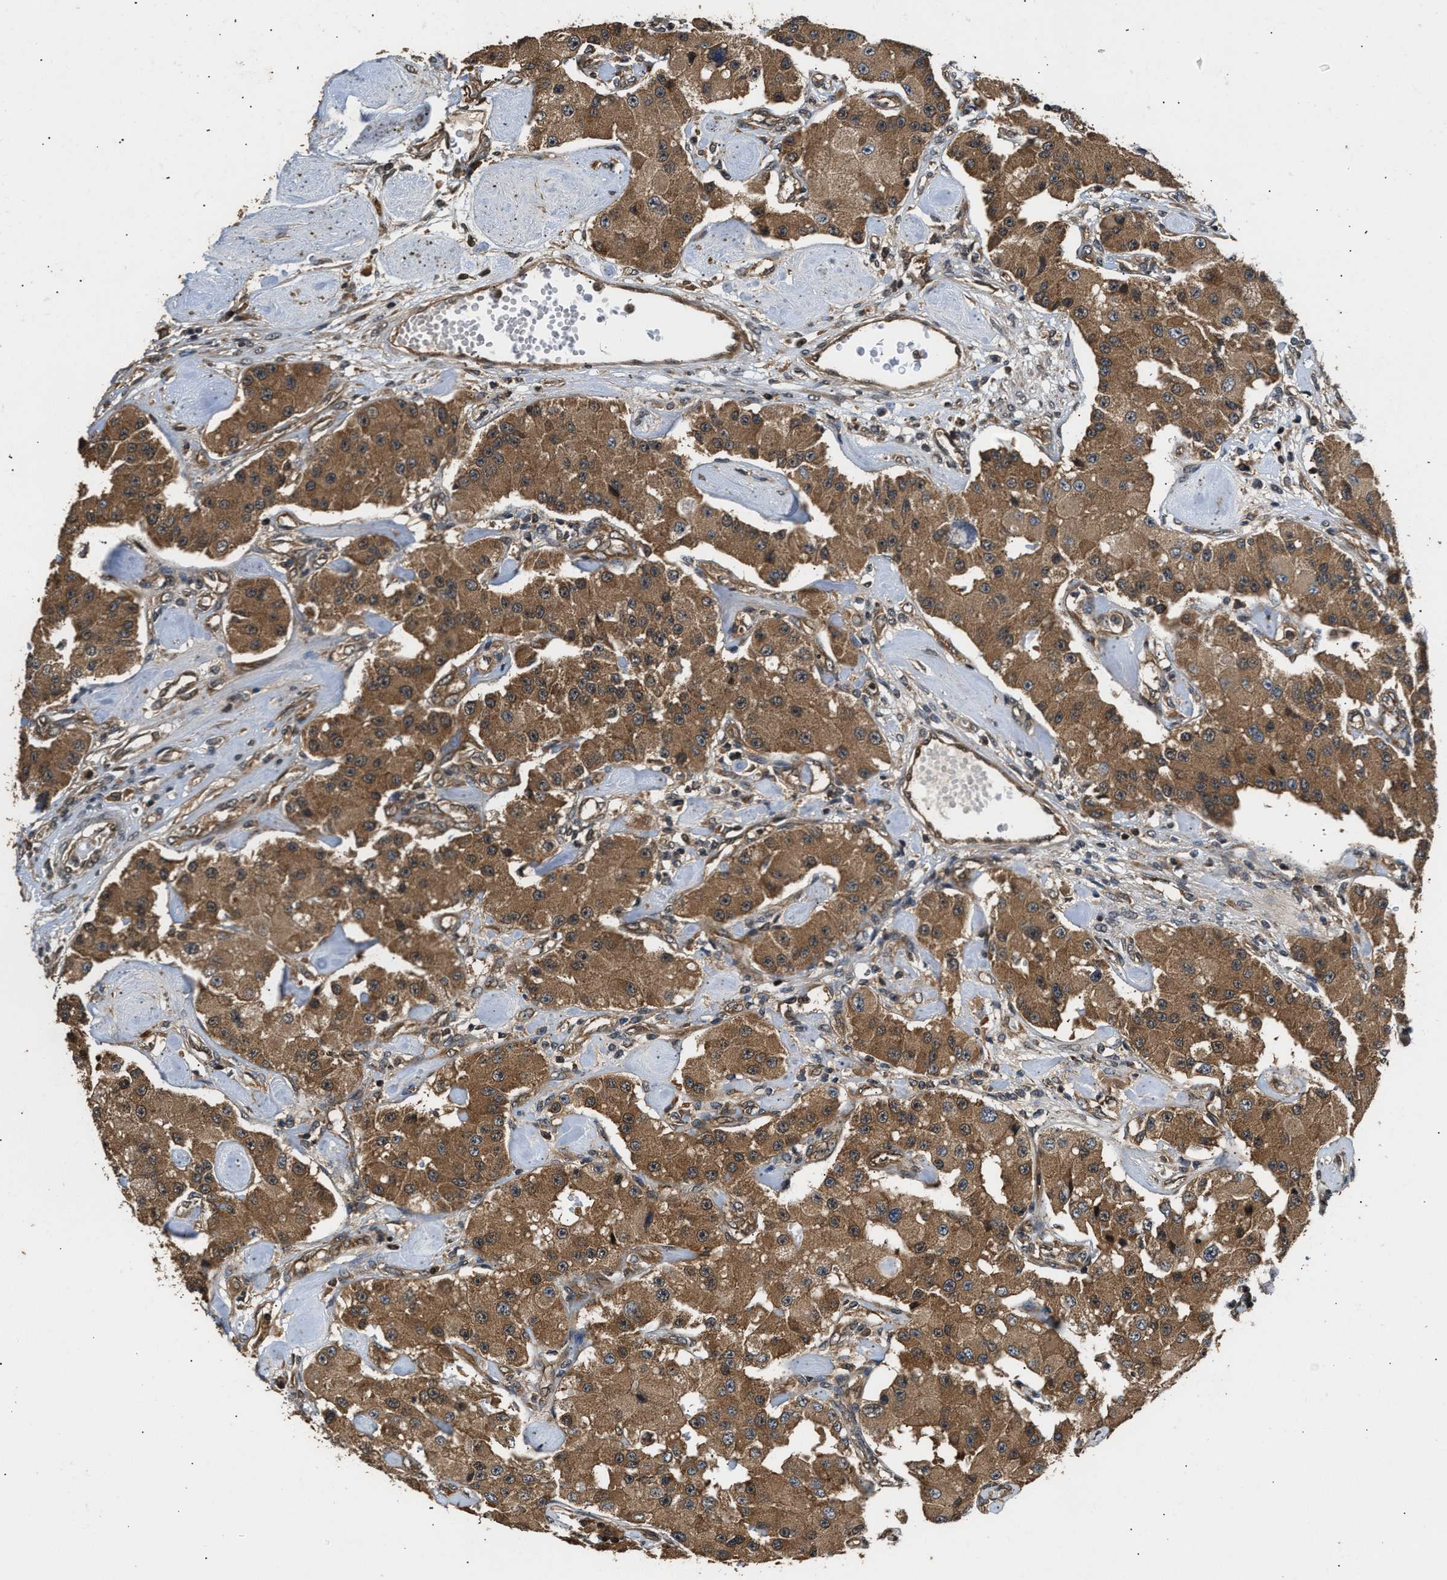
{"staining": {"intensity": "moderate", "quantity": ">75%", "location": "cytoplasmic/membranous"}, "tissue": "carcinoid", "cell_type": "Tumor cells", "image_type": "cancer", "snomed": [{"axis": "morphology", "description": "Carcinoid, malignant, NOS"}, {"axis": "topography", "description": "Pancreas"}], "caption": "Brown immunohistochemical staining in carcinoid (malignant) shows moderate cytoplasmic/membranous staining in about >75% of tumor cells. (DAB (3,3'-diaminobenzidine) = brown stain, brightfield microscopy at high magnification).", "gene": "DNAJC2", "patient": {"sex": "male", "age": 41}}